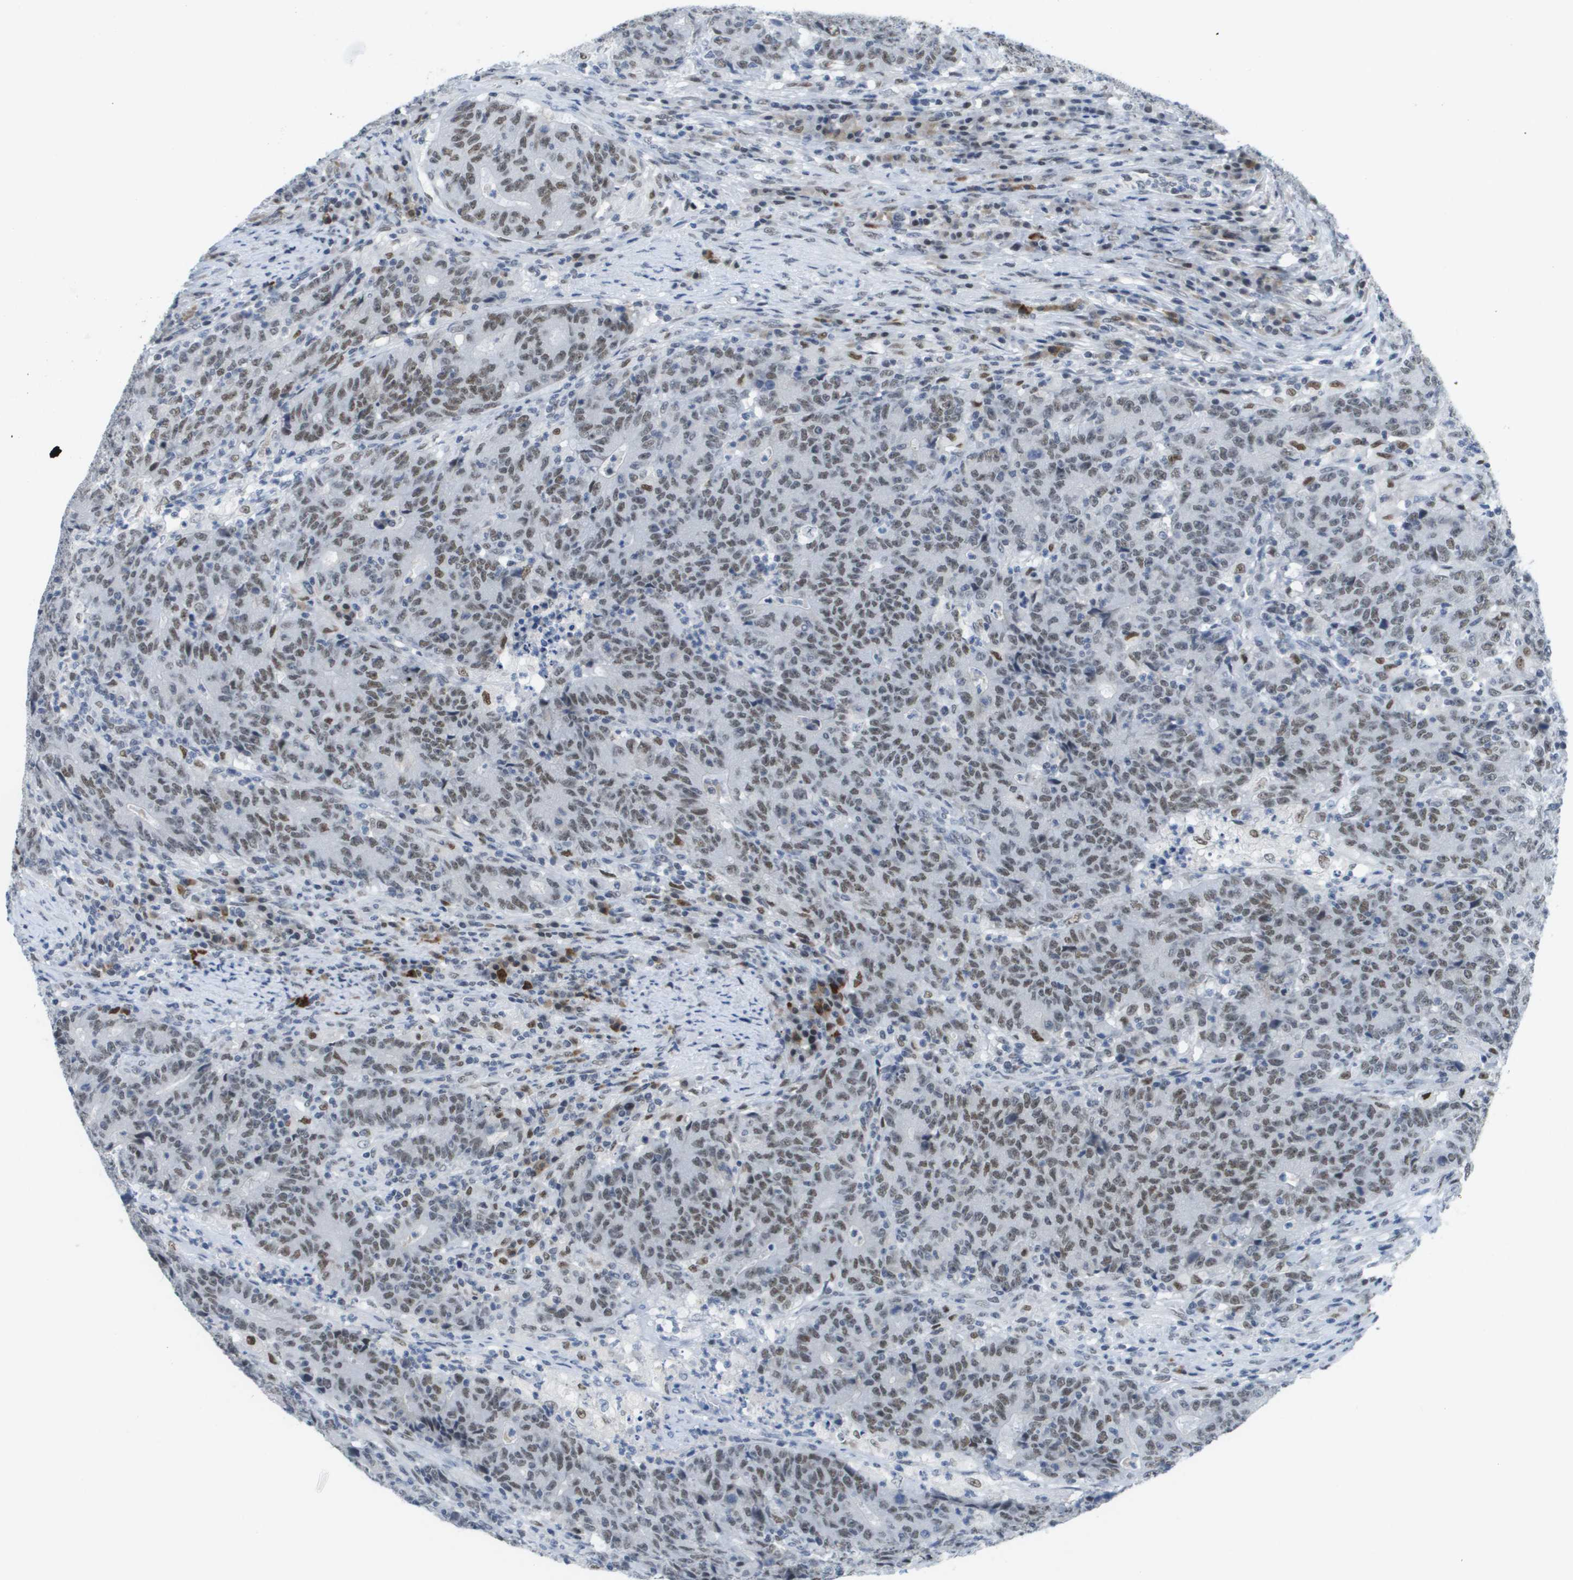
{"staining": {"intensity": "moderate", "quantity": ">75%", "location": "nuclear"}, "tissue": "colorectal cancer", "cell_type": "Tumor cells", "image_type": "cancer", "snomed": [{"axis": "morphology", "description": "Normal tissue, NOS"}, {"axis": "morphology", "description": "Adenocarcinoma, NOS"}, {"axis": "topography", "description": "Colon"}], "caption": "Immunohistochemistry histopathology image of human colorectal adenocarcinoma stained for a protein (brown), which shows medium levels of moderate nuclear staining in approximately >75% of tumor cells.", "gene": "TP53RK", "patient": {"sex": "female", "age": 75}}